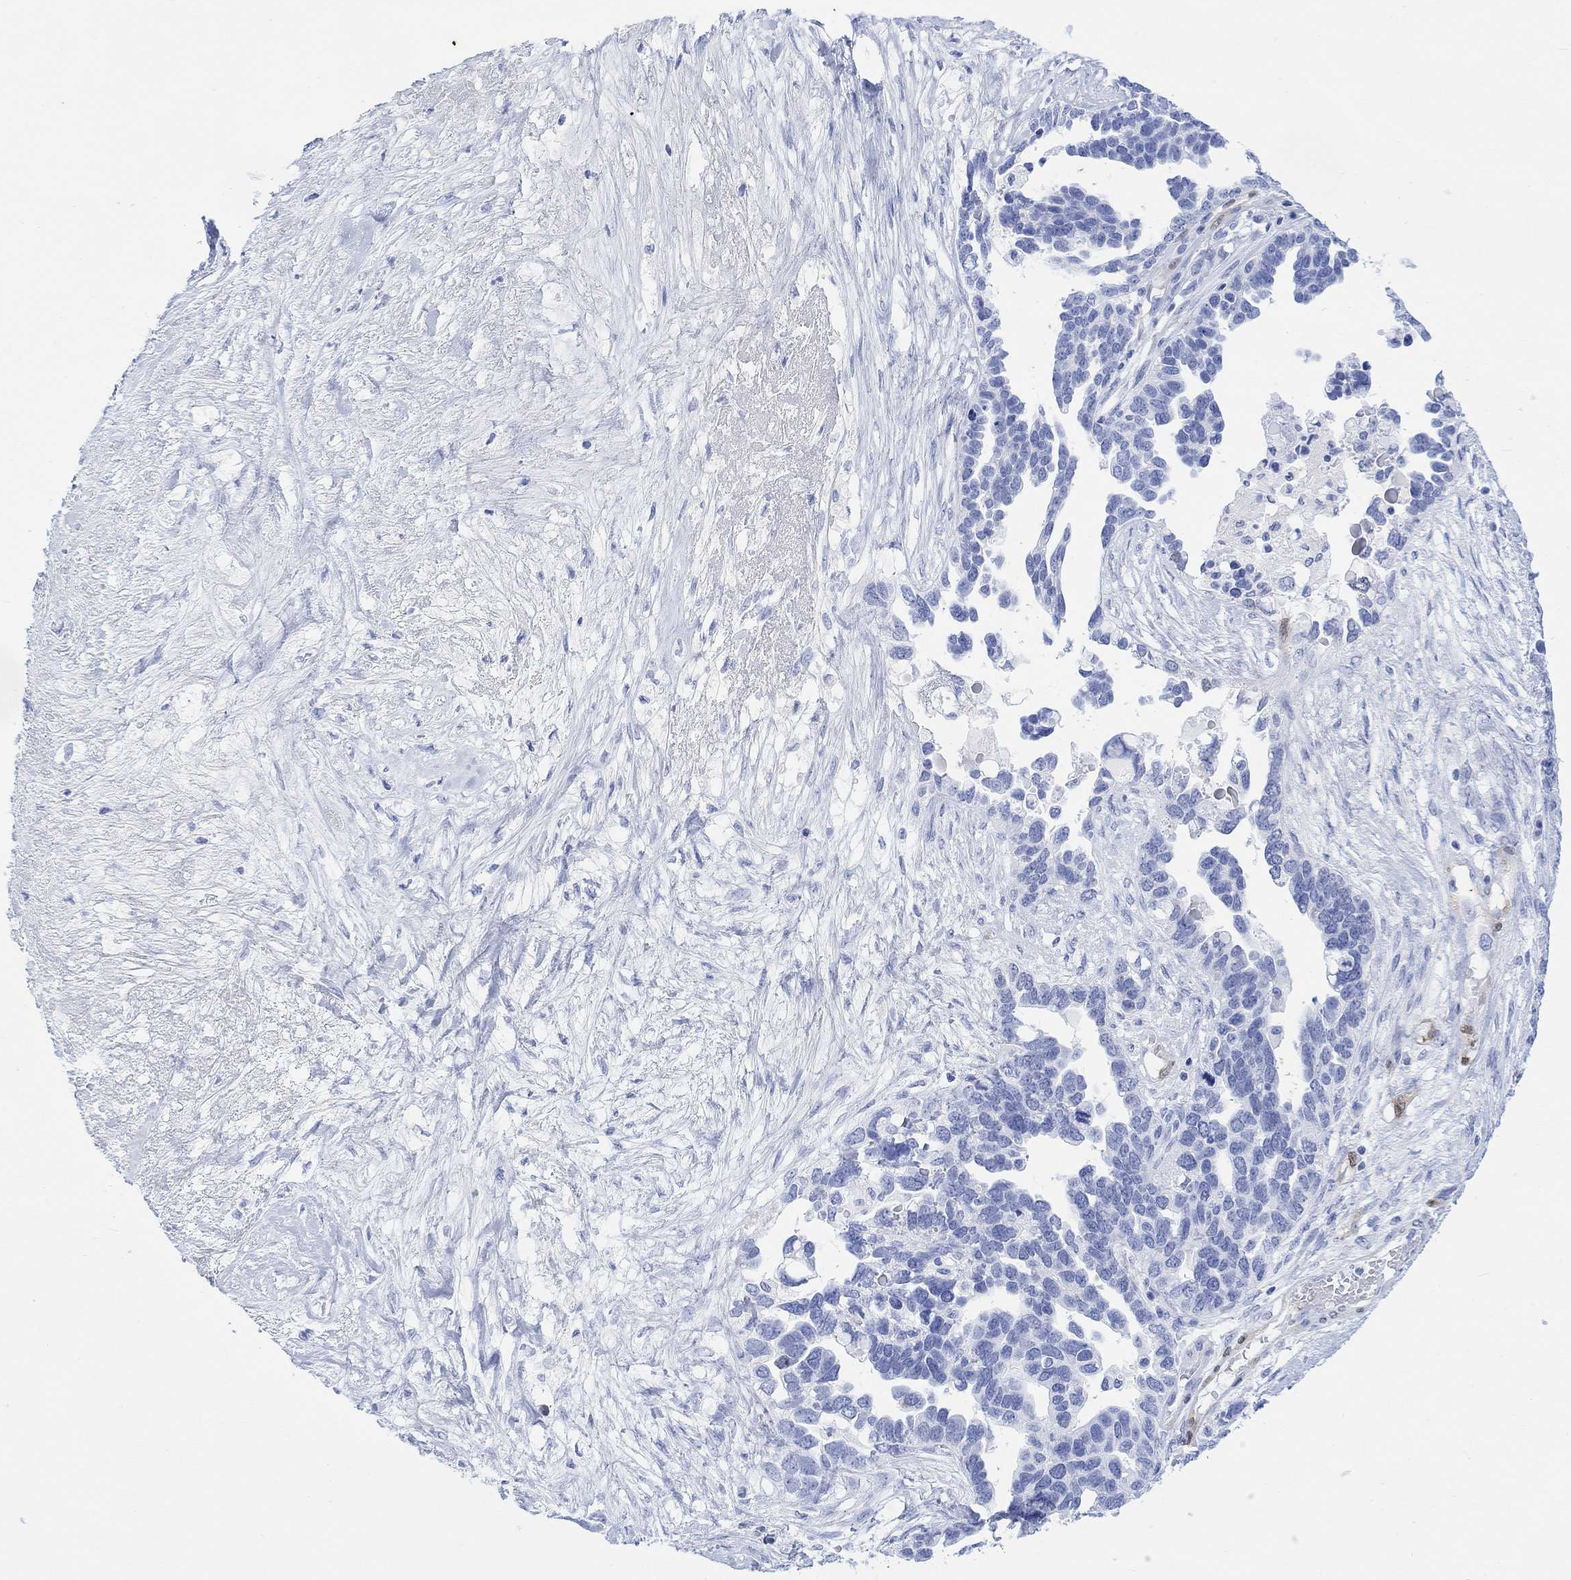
{"staining": {"intensity": "negative", "quantity": "none", "location": "none"}, "tissue": "ovarian cancer", "cell_type": "Tumor cells", "image_type": "cancer", "snomed": [{"axis": "morphology", "description": "Cystadenocarcinoma, serous, NOS"}, {"axis": "topography", "description": "Ovary"}], "caption": "IHC histopathology image of human ovarian cancer stained for a protein (brown), which exhibits no staining in tumor cells.", "gene": "TPPP3", "patient": {"sex": "female", "age": 54}}